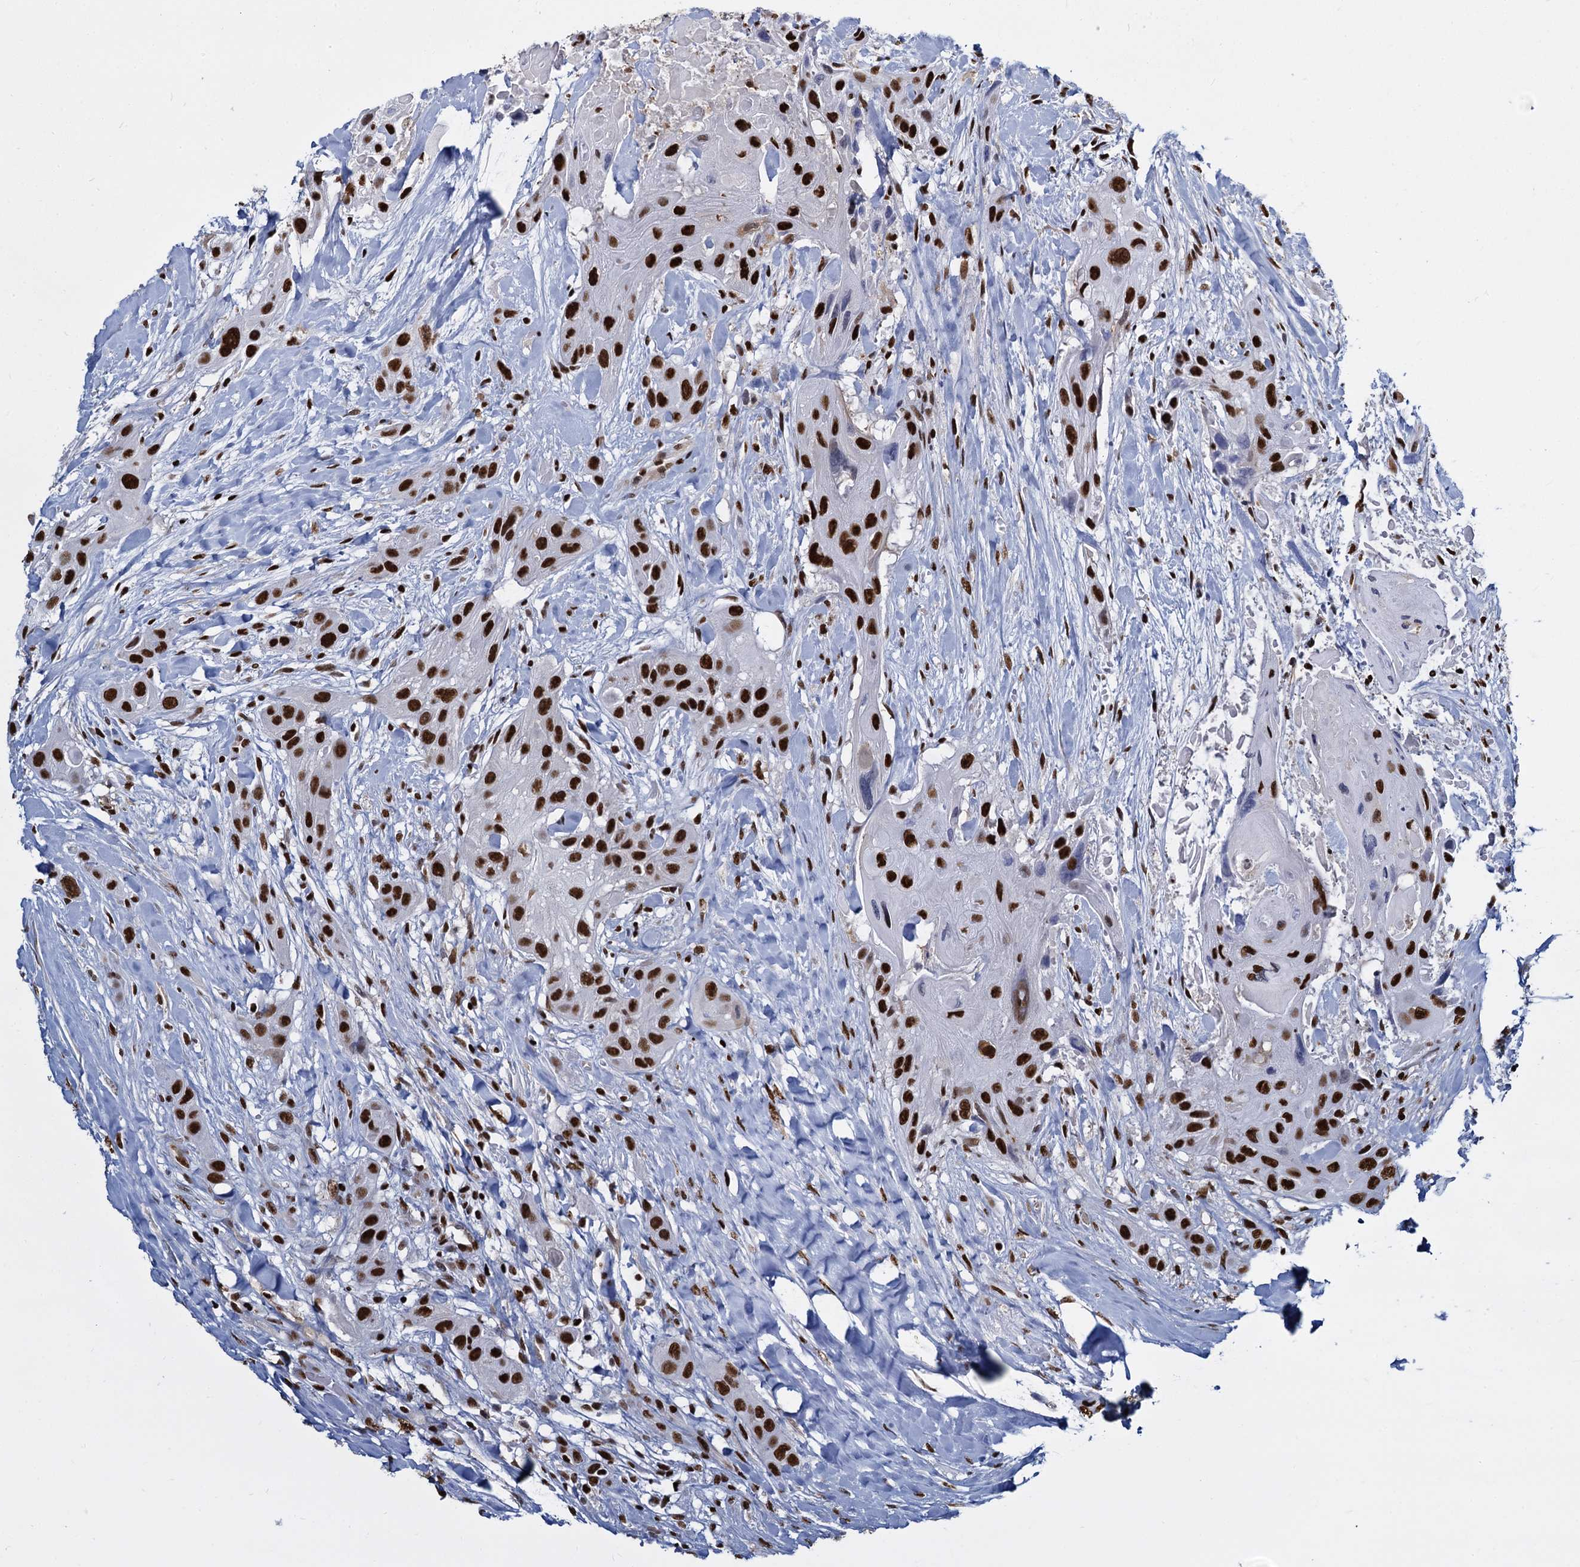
{"staining": {"intensity": "strong", "quantity": ">75%", "location": "nuclear"}, "tissue": "head and neck cancer", "cell_type": "Tumor cells", "image_type": "cancer", "snomed": [{"axis": "morphology", "description": "Squamous cell carcinoma, NOS"}, {"axis": "topography", "description": "Head-Neck"}], "caption": "Strong nuclear expression is present in about >75% of tumor cells in squamous cell carcinoma (head and neck).", "gene": "DCPS", "patient": {"sex": "male", "age": 81}}